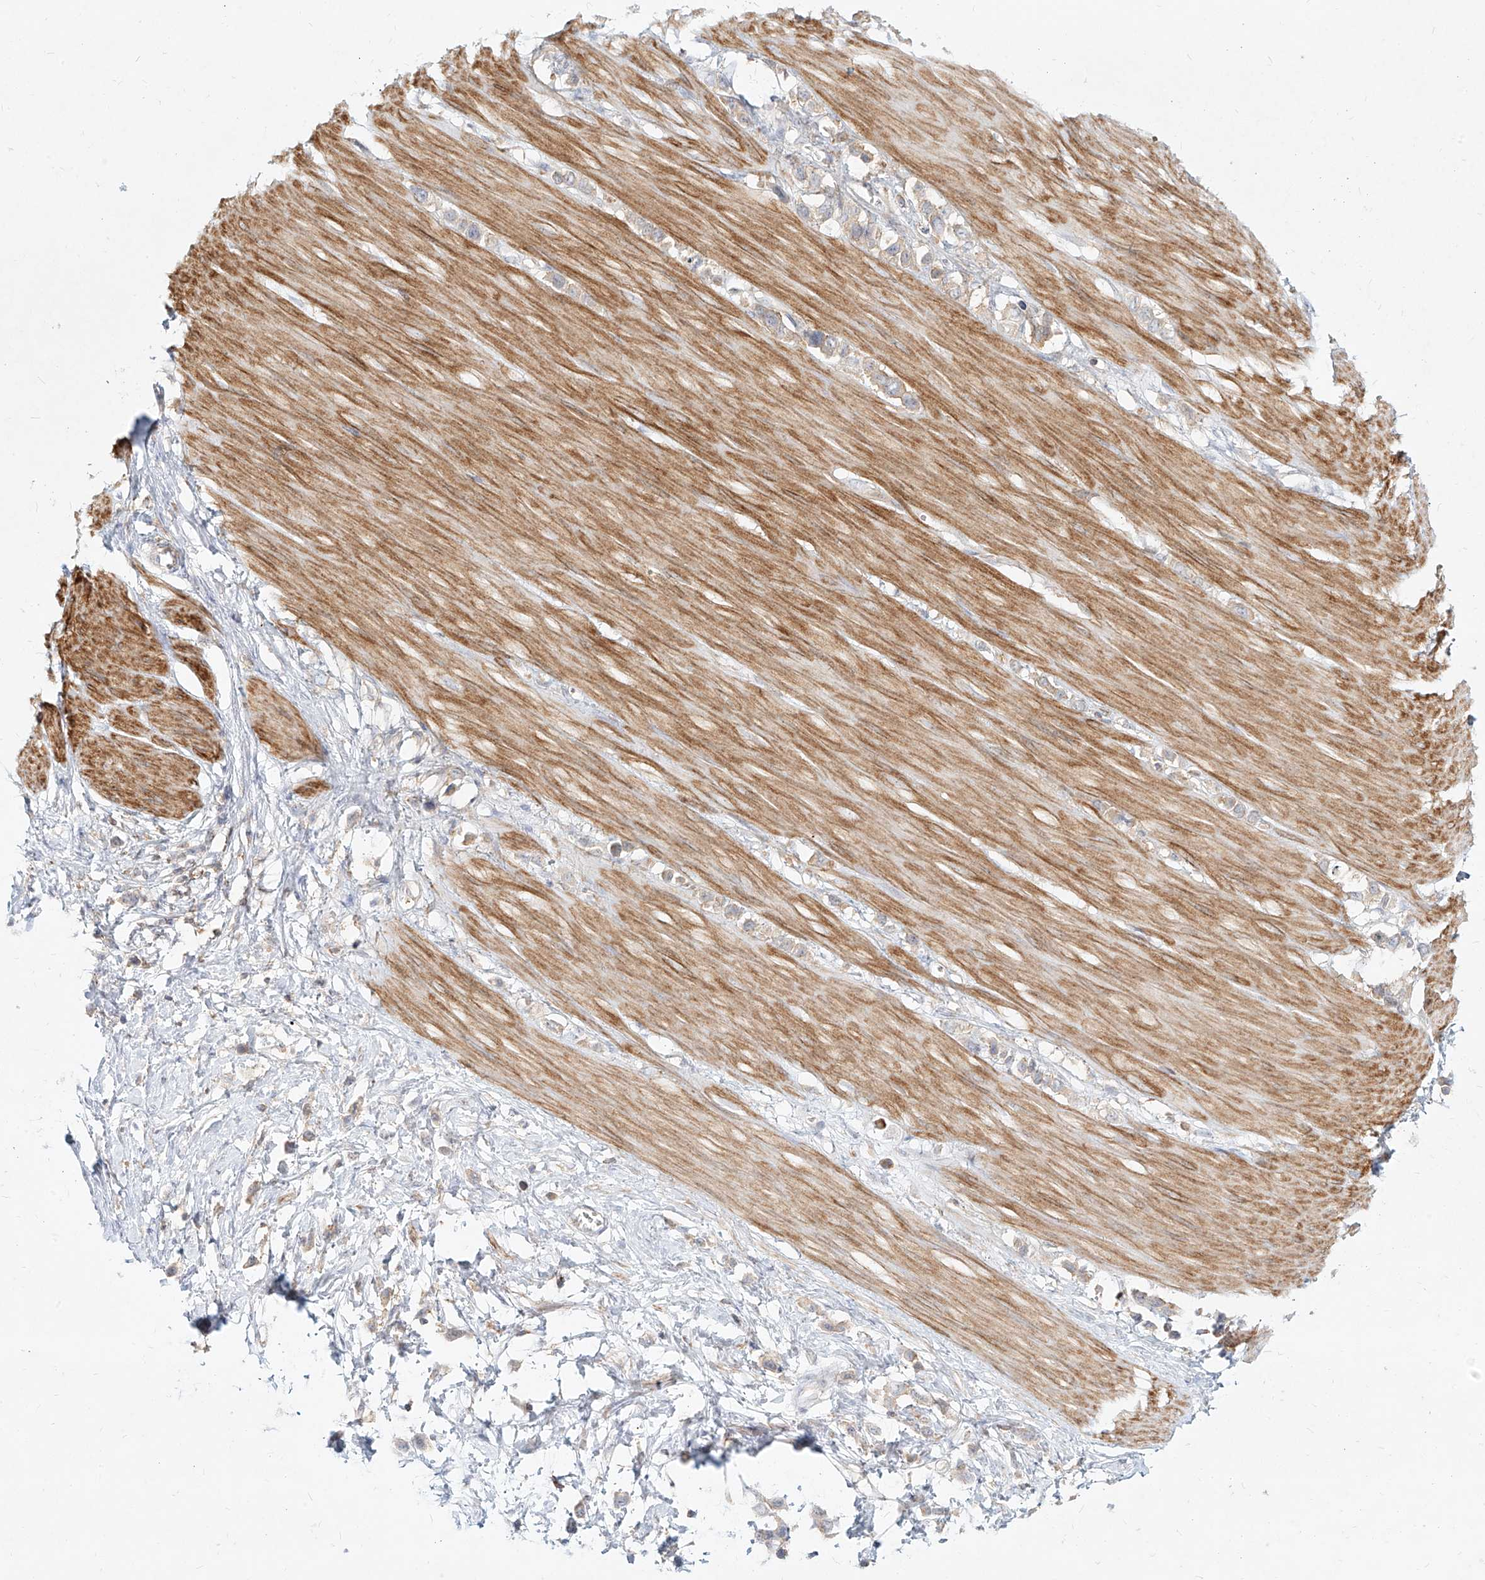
{"staining": {"intensity": "weak", "quantity": "25%-75%", "location": "cytoplasmic/membranous"}, "tissue": "stomach cancer", "cell_type": "Tumor cells", "image_type": "cancer", "snomed": [{"axis": "morphology", "description": "Adenocarcinoma, NOS"}, {"axis": "topography", "description": "Stomach"}], "caption": "Tumor cells exhibit low levels of weak cytoplasmic/membranous positivity in about 25%-75% of cells in human adenocarcinoma (stomach).", "gene": "SLC2A12", "patient": {"sex": "female", "age": 65}}